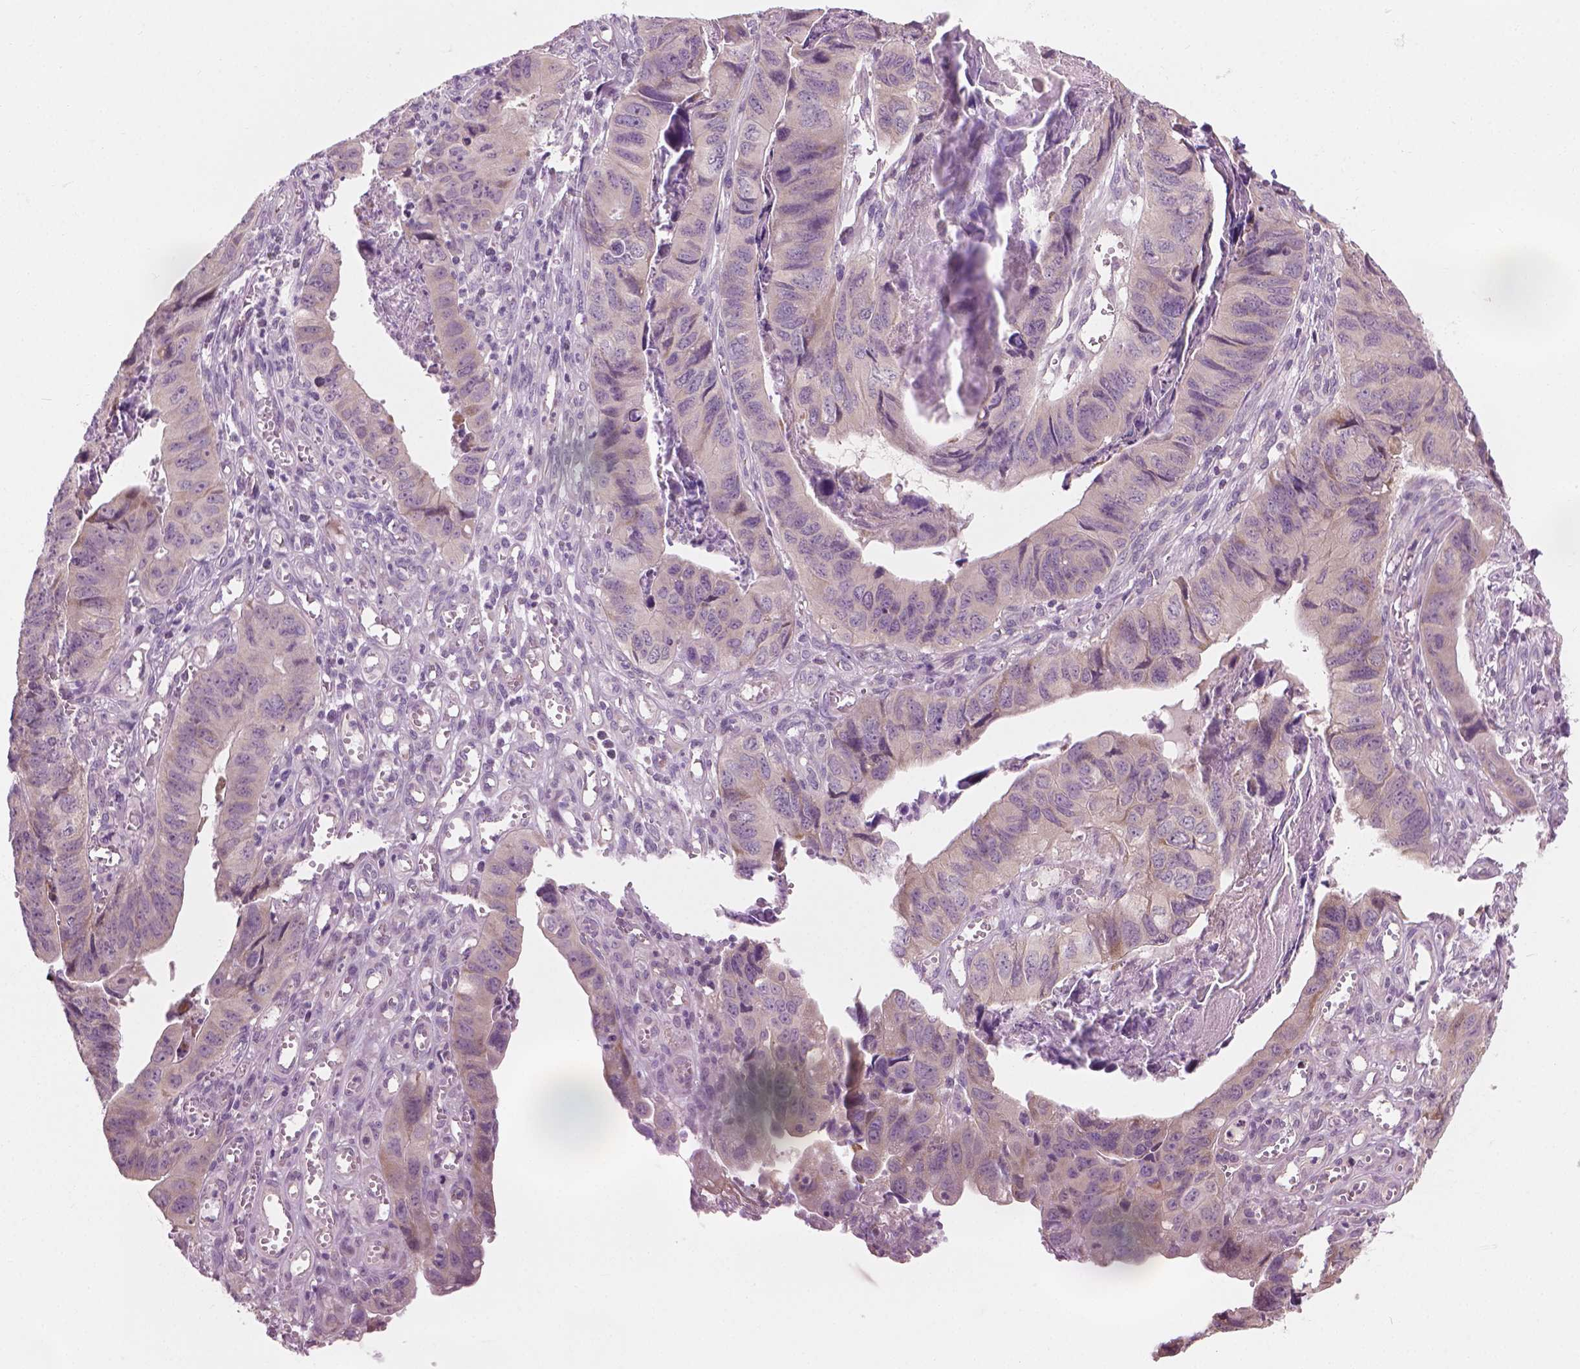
{"staining": {"intensity": "negative", "quantity": "none", "location": "none"}, "tissue": "stomach cancer", "cell_type": "Tumor cells", "image_type": "cancer", "snomed": [{"axis": "morphology", "description": "Adenocarcinoma, NOS"}, {"axis": "topography", "description": "Stomach, lower"}], "caption": "An immunohistochemistry (IHC) micrograph of stomach cancer is shown. There is no staining in tumor cells of stomach cancer.", "gene": "CFAP126", "patient": {"sex": "male", "age": 77}}